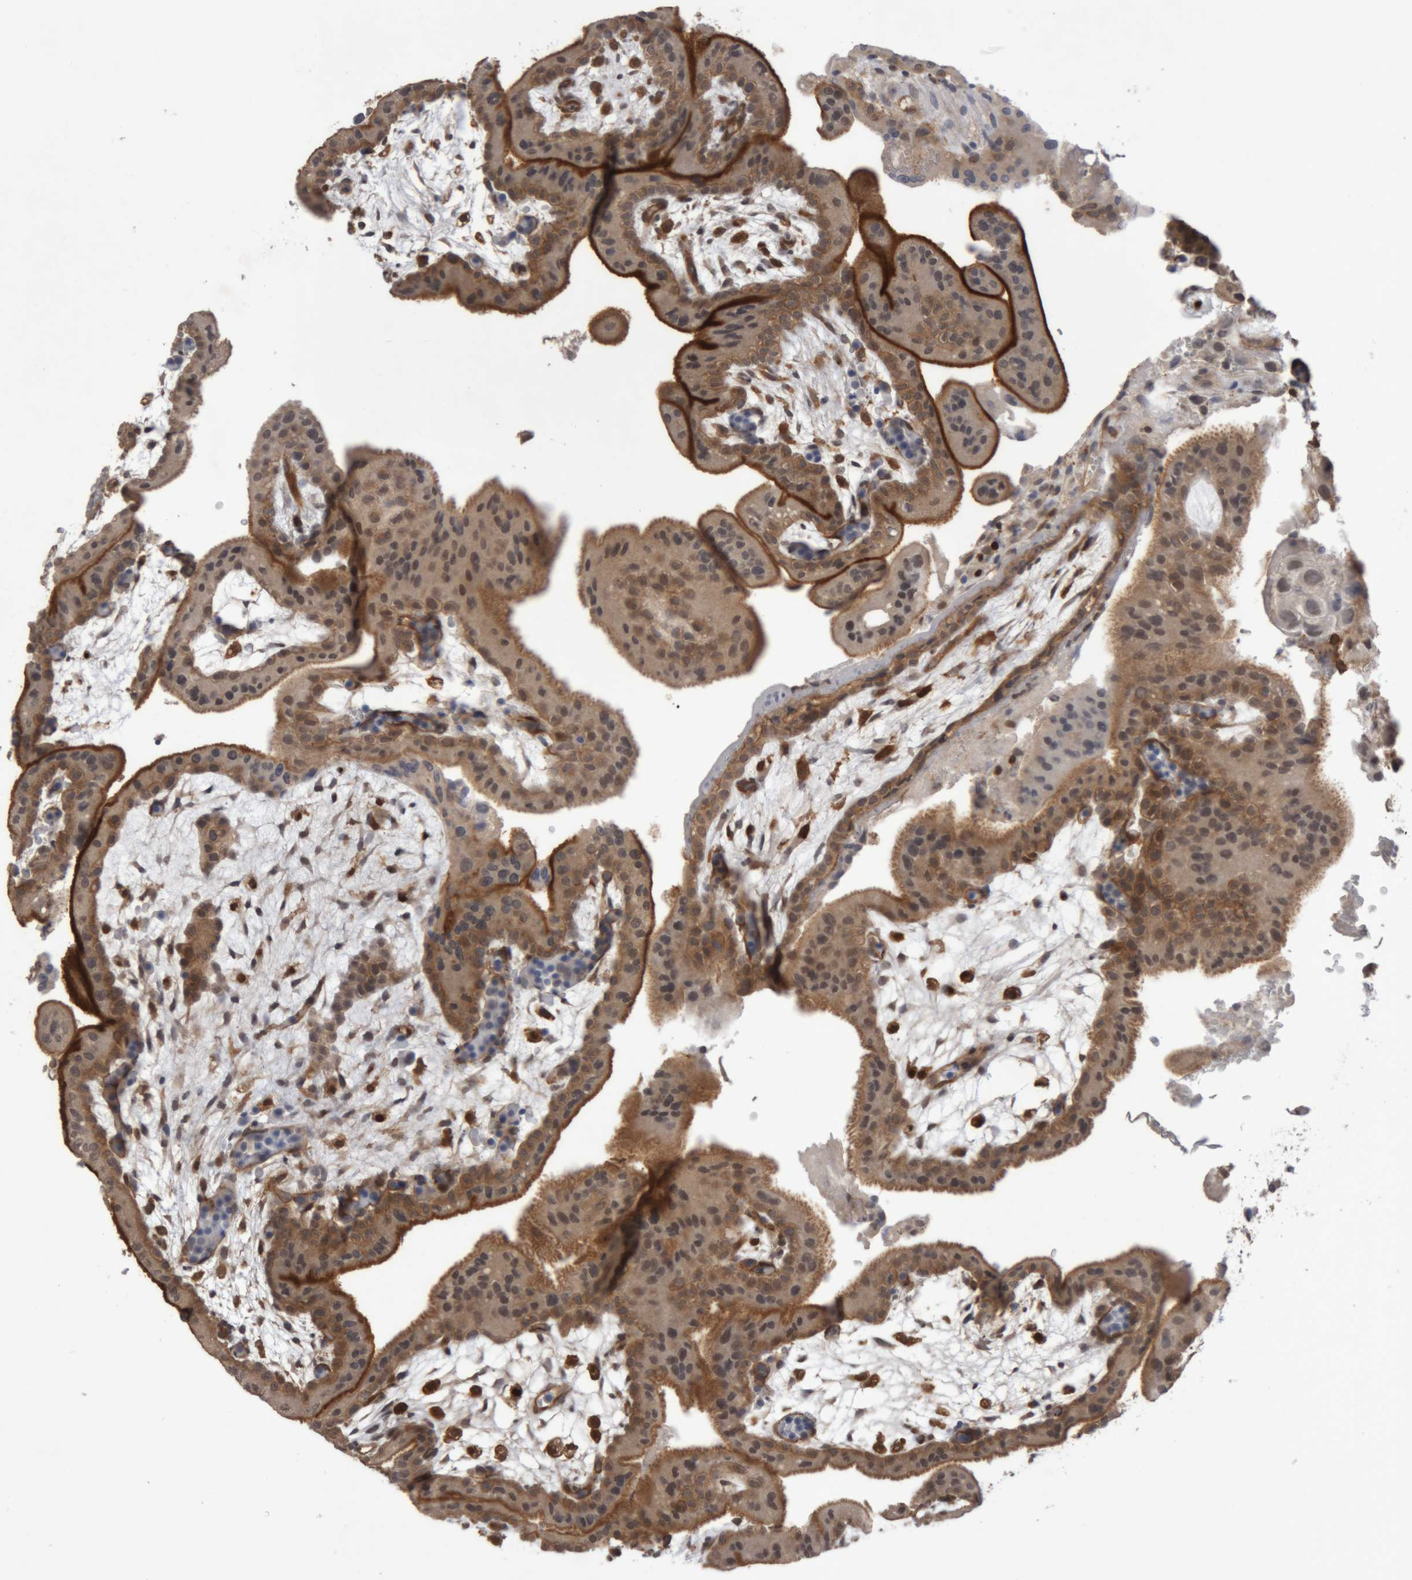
{"staining": {"intensity": "moderate", "quantity": ">75%", "location": "nuclear"}, "tissue": "placenta", "cell_type": "Decidual cells", "image_type": "normal", "snomed": [{"axis": "morphology", "description": "Normal tissue, NOS"}, {"axis": "topography", "description": "Placenta"}], "caption": "The photomicrograph reveals staining of normal placenta, revealing moderate nuclear protein staining (brown color) within decidual cells.", "gene": "NFATC2", "patient": {"sex": "female", "age": 35}}